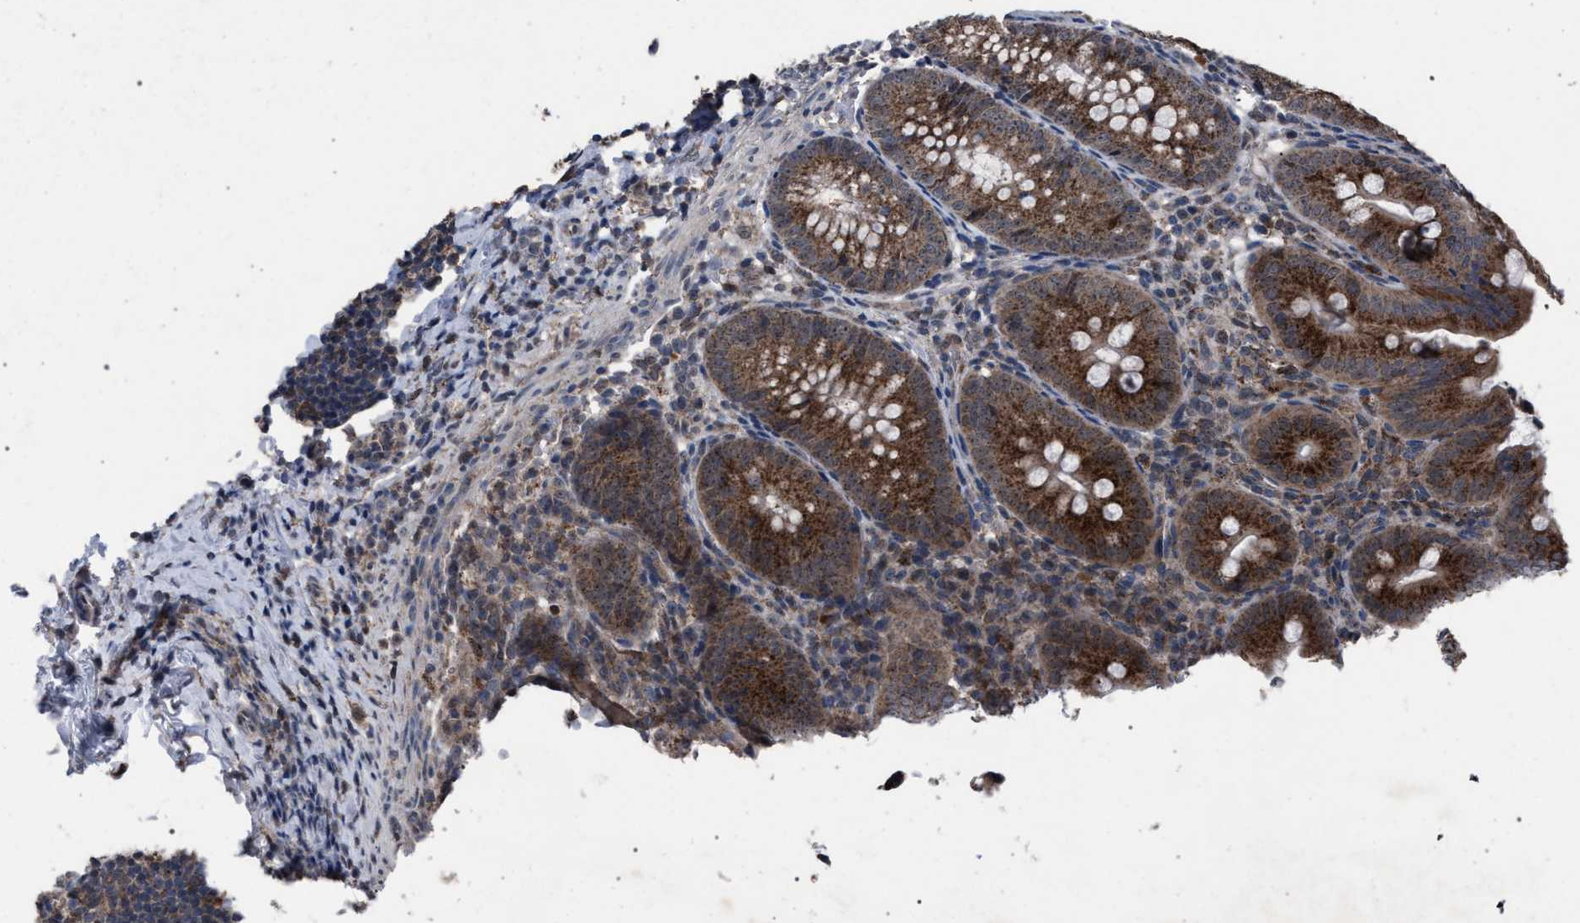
{"staining": {"intensity": "strong", "quantity": ">75%", "location": "cytoplasmic/membranous"}, "tissue": "appendix", "cell_type": "Glandular cells", "image_type": "normal", "snomed": [{"axis": "morphology", "description": "Normal tissue, NOS"}, {"axis": "topography", "description": "Appendix"}], "caption": "This photomicrograph shows unremarkable appendix stained with immunohistochemistry (IHC) to label a protein in brown. The cytoplasmic/membranous of glandular cells show strong positivity for the protein. Nuclei are counter-stained blue.", "gene": "HSD17B4", "patient": {"sex": "male", "age": 1}}